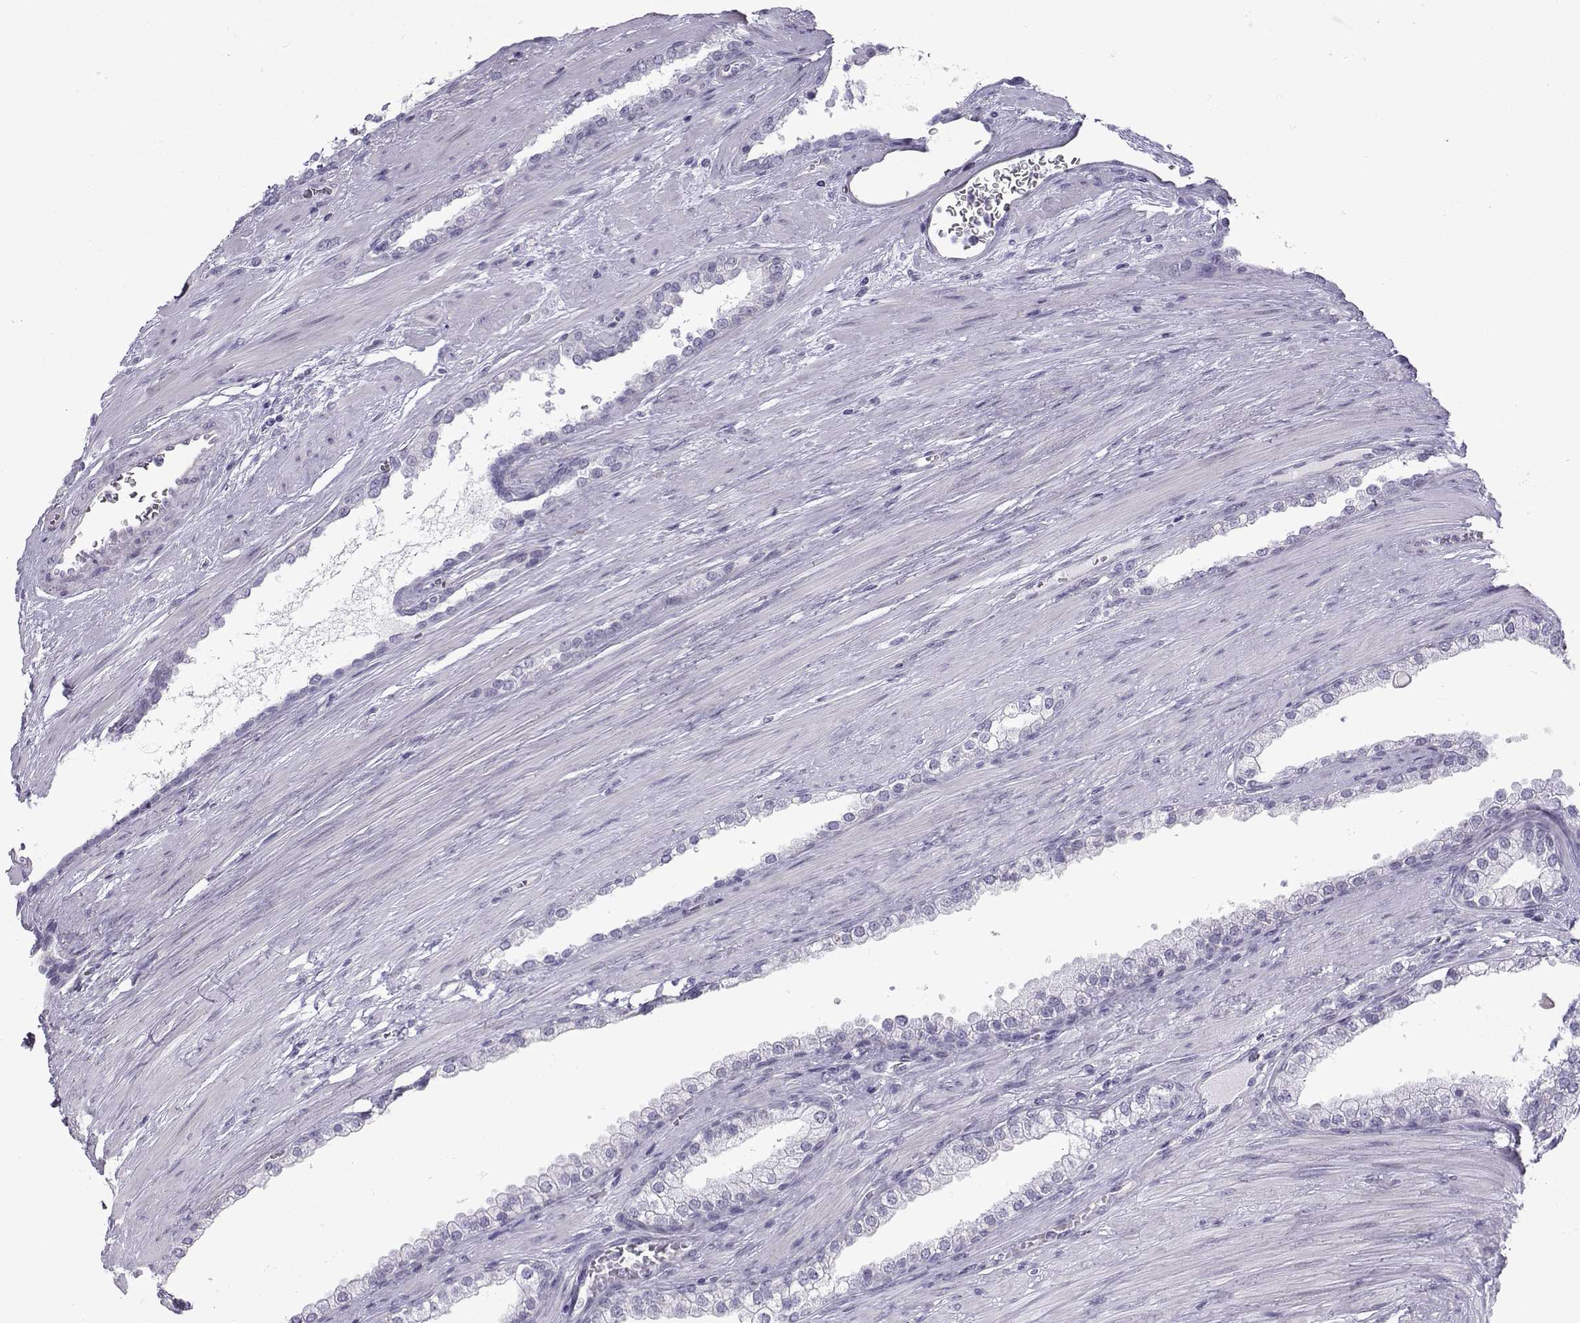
{"staining": {"intensity": "negative", "quantity": "none", "location": "none"}, "tissue": "prostate cancer", "cell_type": "Tumor cells", "image_type": "cancer", "snomed": [{"axis": "morphology", "description": "Adenocarcinoma, NOS"}, {"axis": "topography", "description": "Prostate"}], "caption": "Prostate cancer (adenocarcinoma) was stained to show a protein in brown. There is no significant expression in tumor cells.", "gene": "CFAP53", "patient": {"sex": "male", "age": 67}}